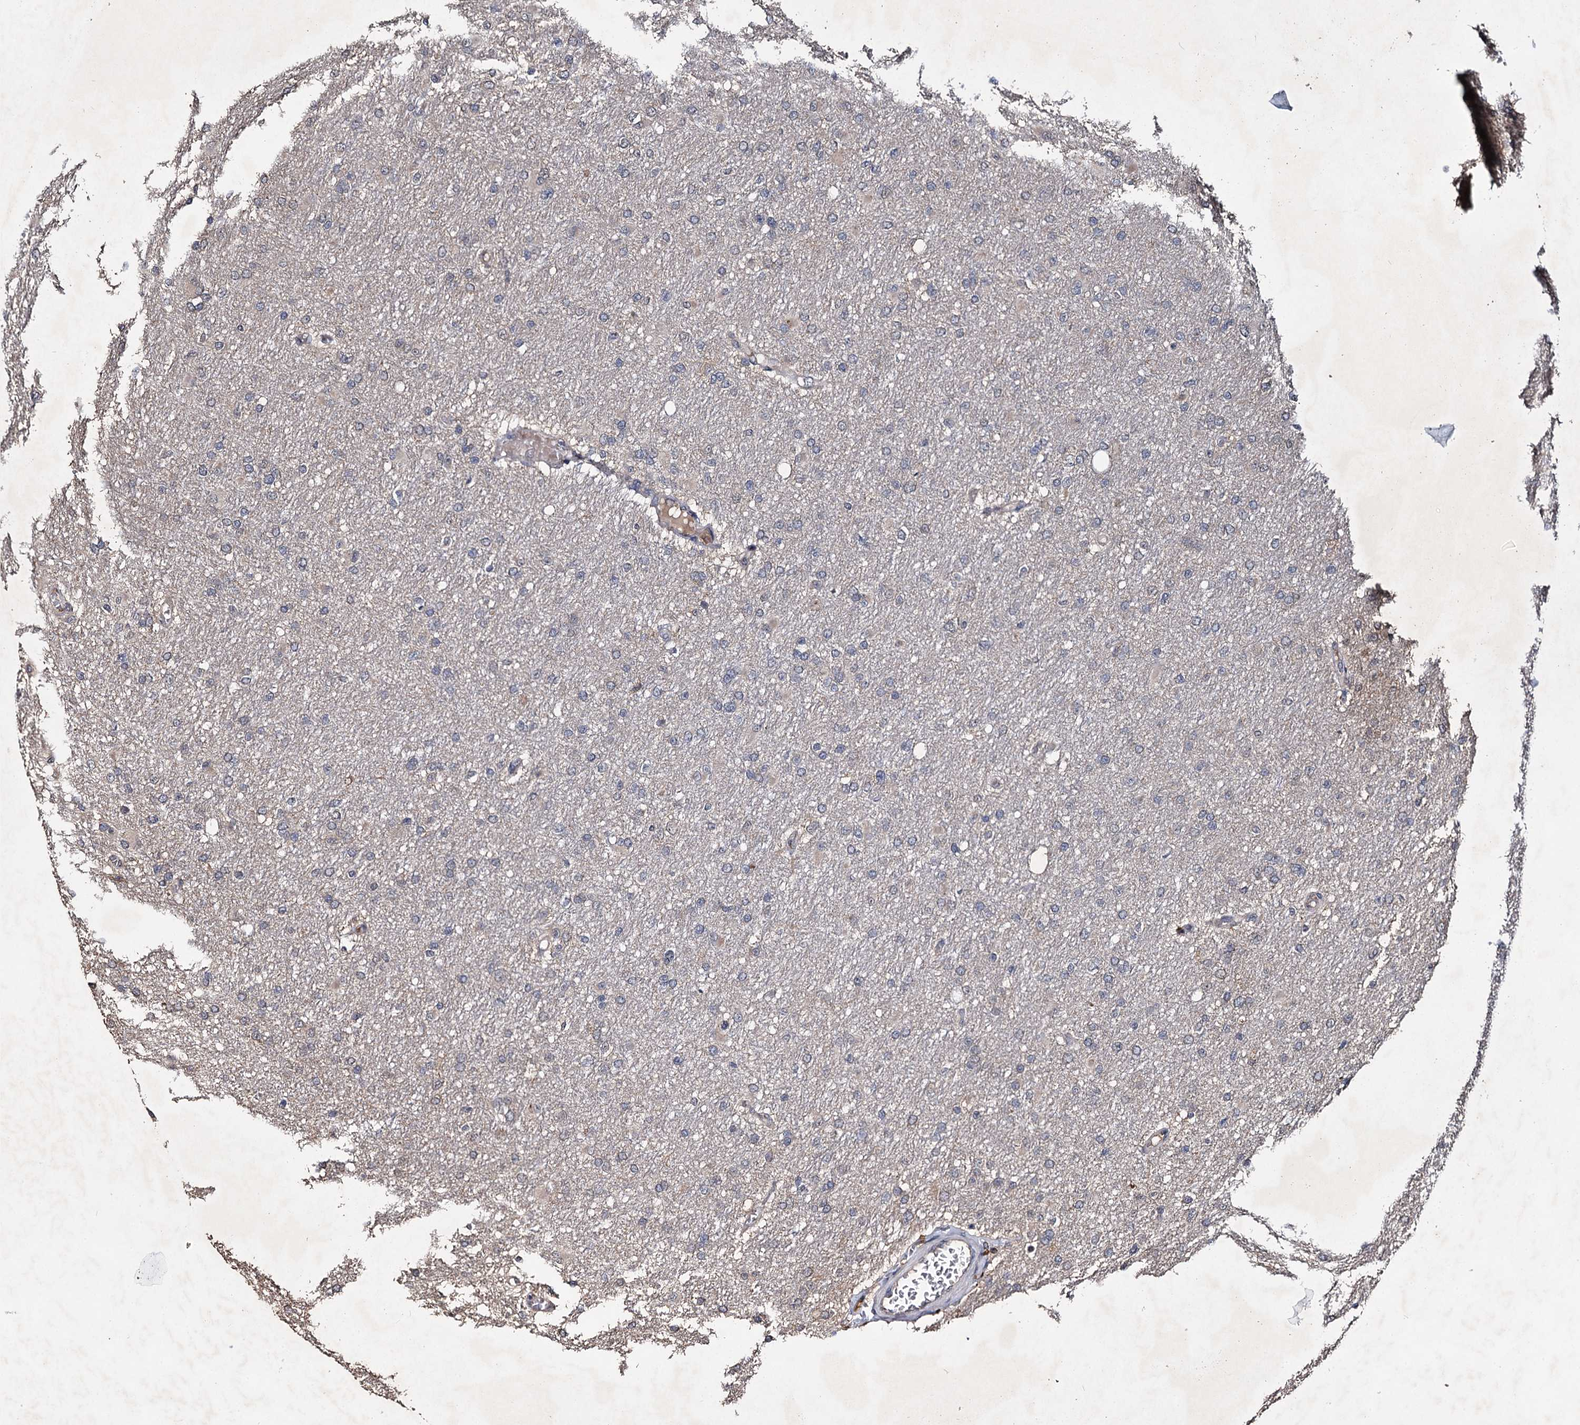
{"staining": {"intensity": "negative", "quantity": "none", "location": "none"}, "tissue": "glioma", "cell_type": "Tumor cells", "image_type": "cancer", "snomed": [{"axis": "morphology", "description": "Glioma, malignant, High grade"}, {"axis": "topography", "description": "Cerebral cortex"}], "caption": "Immunohistochemistry (IHC) image of human malignant glioma (high-grade) stained for a protein (brown), which displays no expression in tumor cells. (Immunohistochemistry (IHC), brightfield microscopy, high magnification).", "gene": "SLC46A3", "patient": {"sex": "female", "age": 36}}